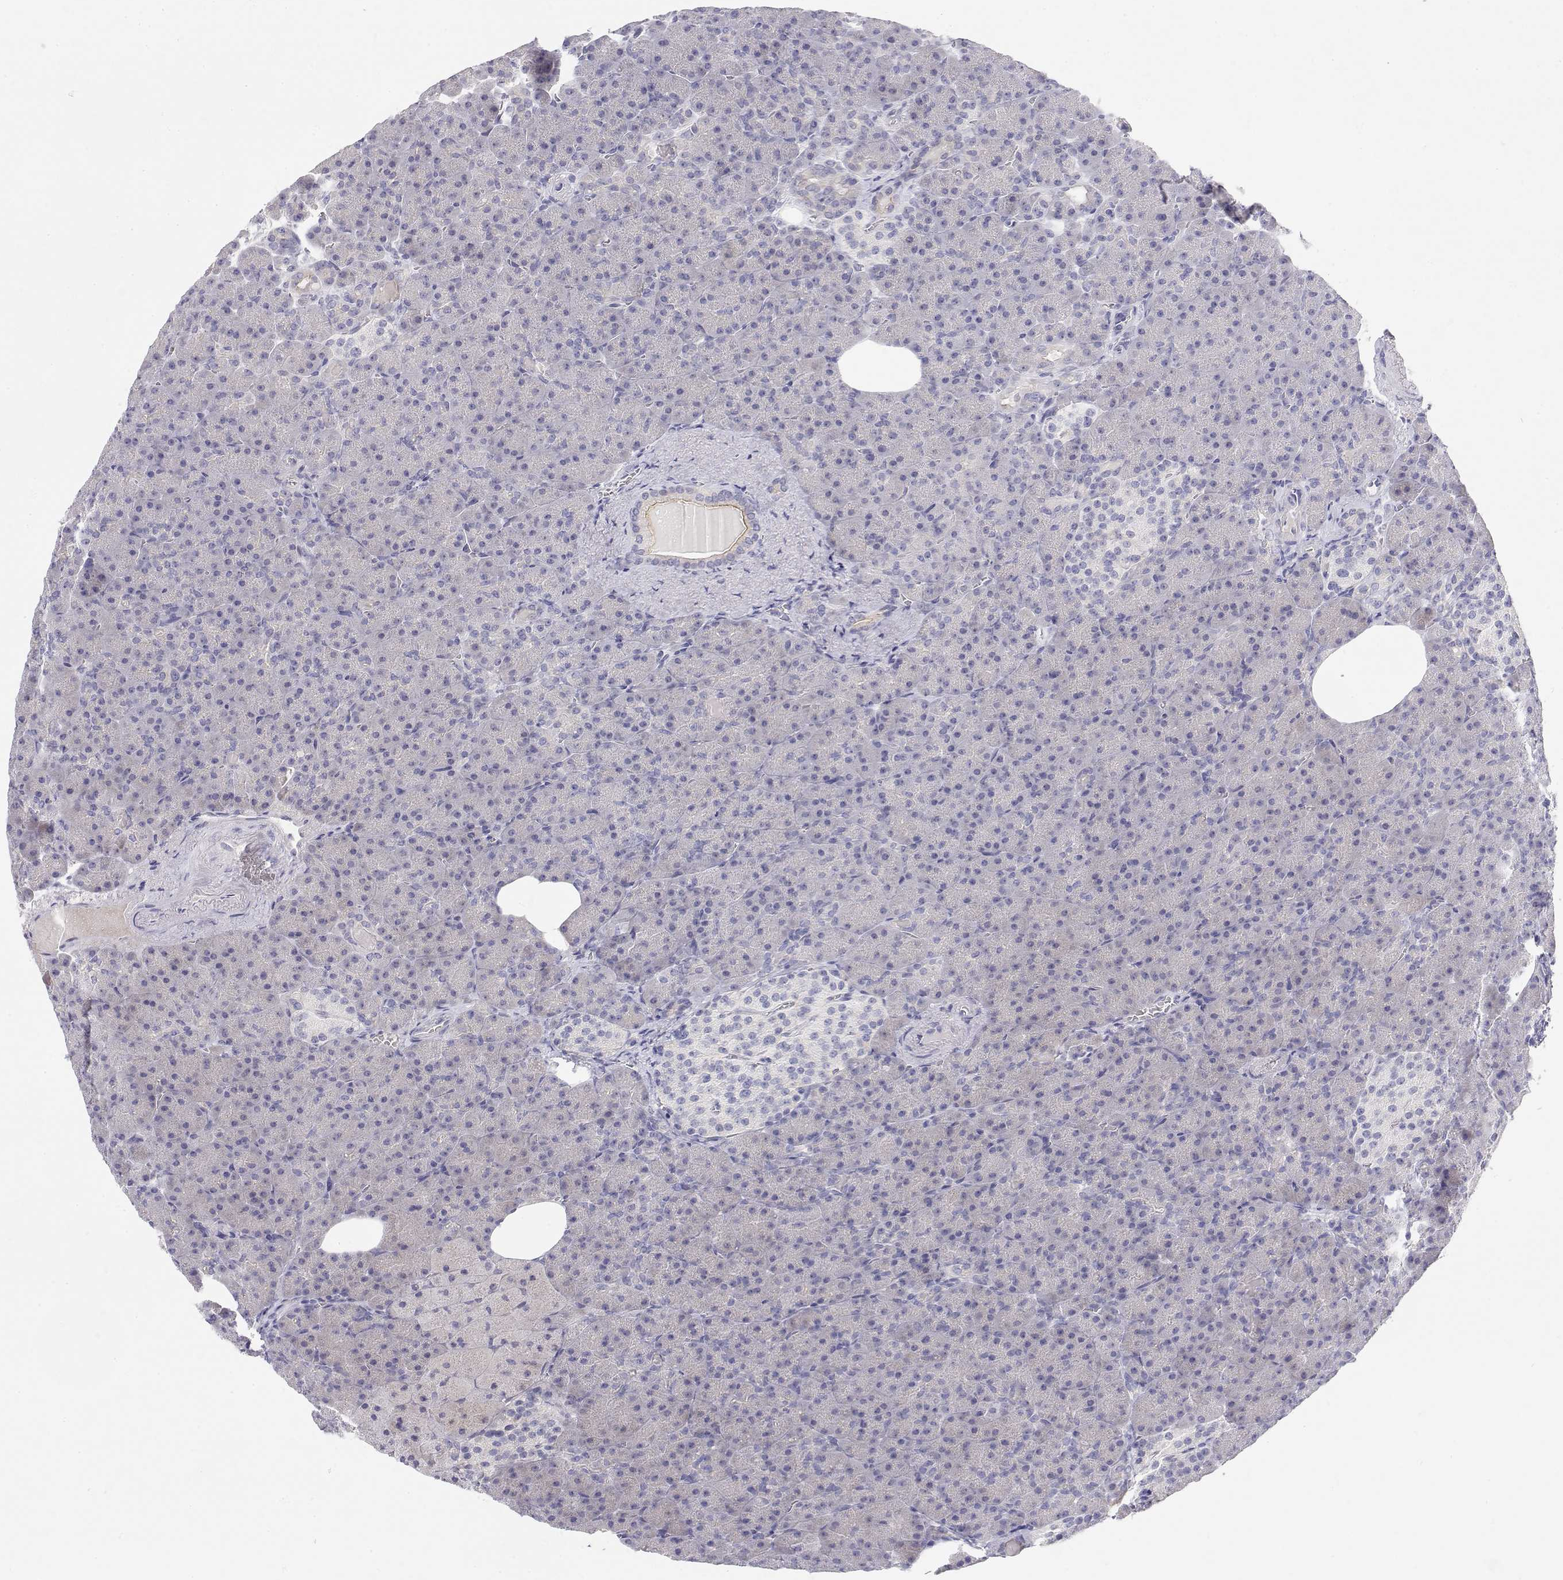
{"staining": {"intensity": "negative", "quantity": "none", "location": "none"}, "tissue": "pancreas", "cell_type": "Exocrine glandular cells", "image_type": "normal", "snomed": [{"axis": "morphology", "description": "Normal tissue, NOS"}, {"axis": "topography", "description": "Pancreas"}], "caption": "Pancreas stained for a protein using immunohistochemistry displays no staining exocrine glandular cells.", "gene": "MISP", "patient": {"sex": "female", "age": 74}}